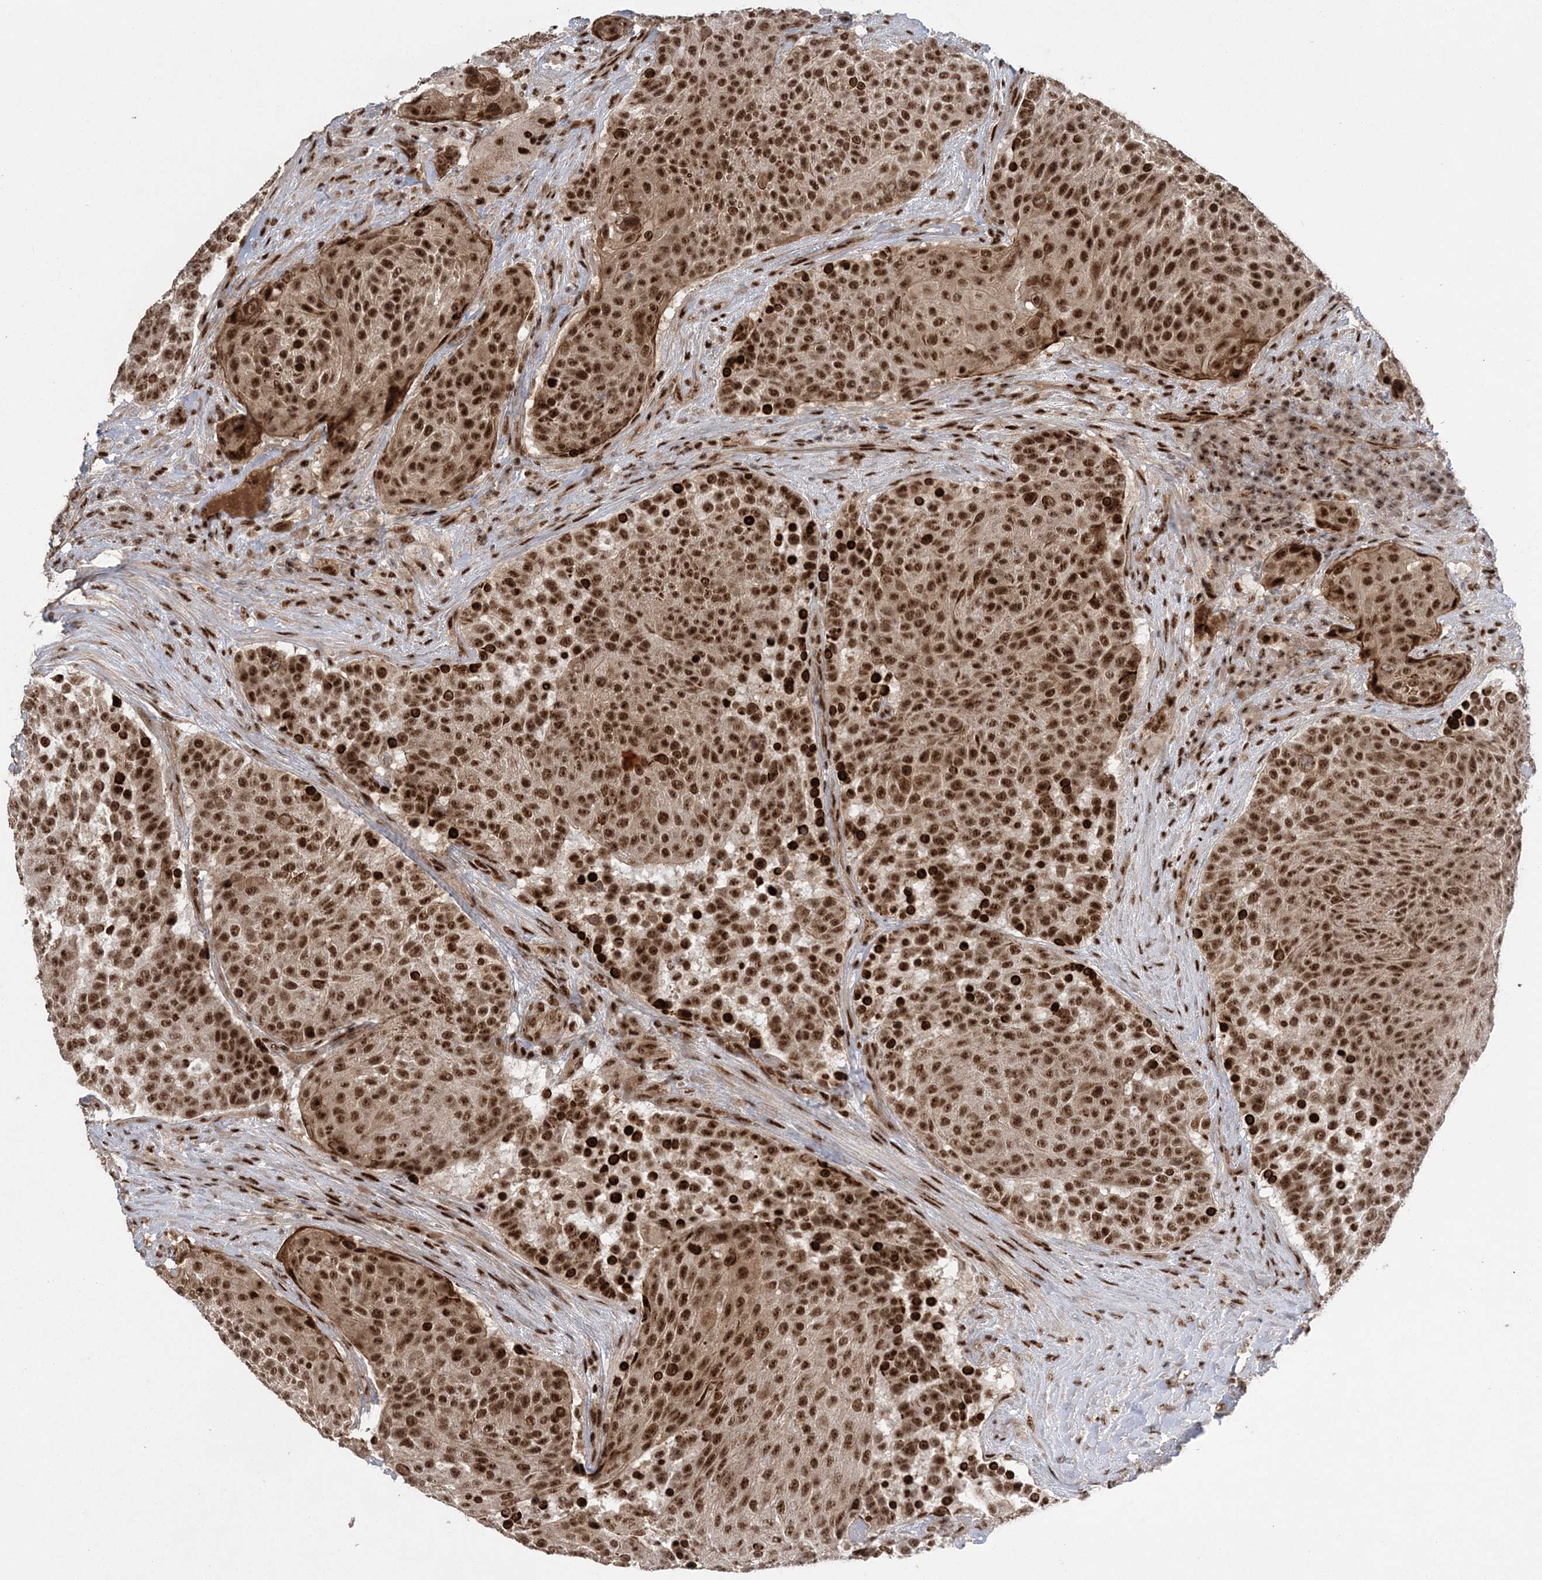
{"staining": {"intensity": "strong", "quantity": ">75%", "location": "nuclear"}, "tissue": "urothelial cancer", "cell_type": "Tumor cells", "image_type": "cancer", "snomed": [{"axis": "morphology", "description": "Urothelial carcinoma, High grade"}, {"axis": "topography", "description": "Urinary bladder"}], "caption": "This is a micrograph of immunohistochemistry staining of urothelial carcinoma (high-grade), which shows strong staining in the nuclear of tumor cells.", "gene": "CWC22", "patient": {"sex": "female", "age": 63}}